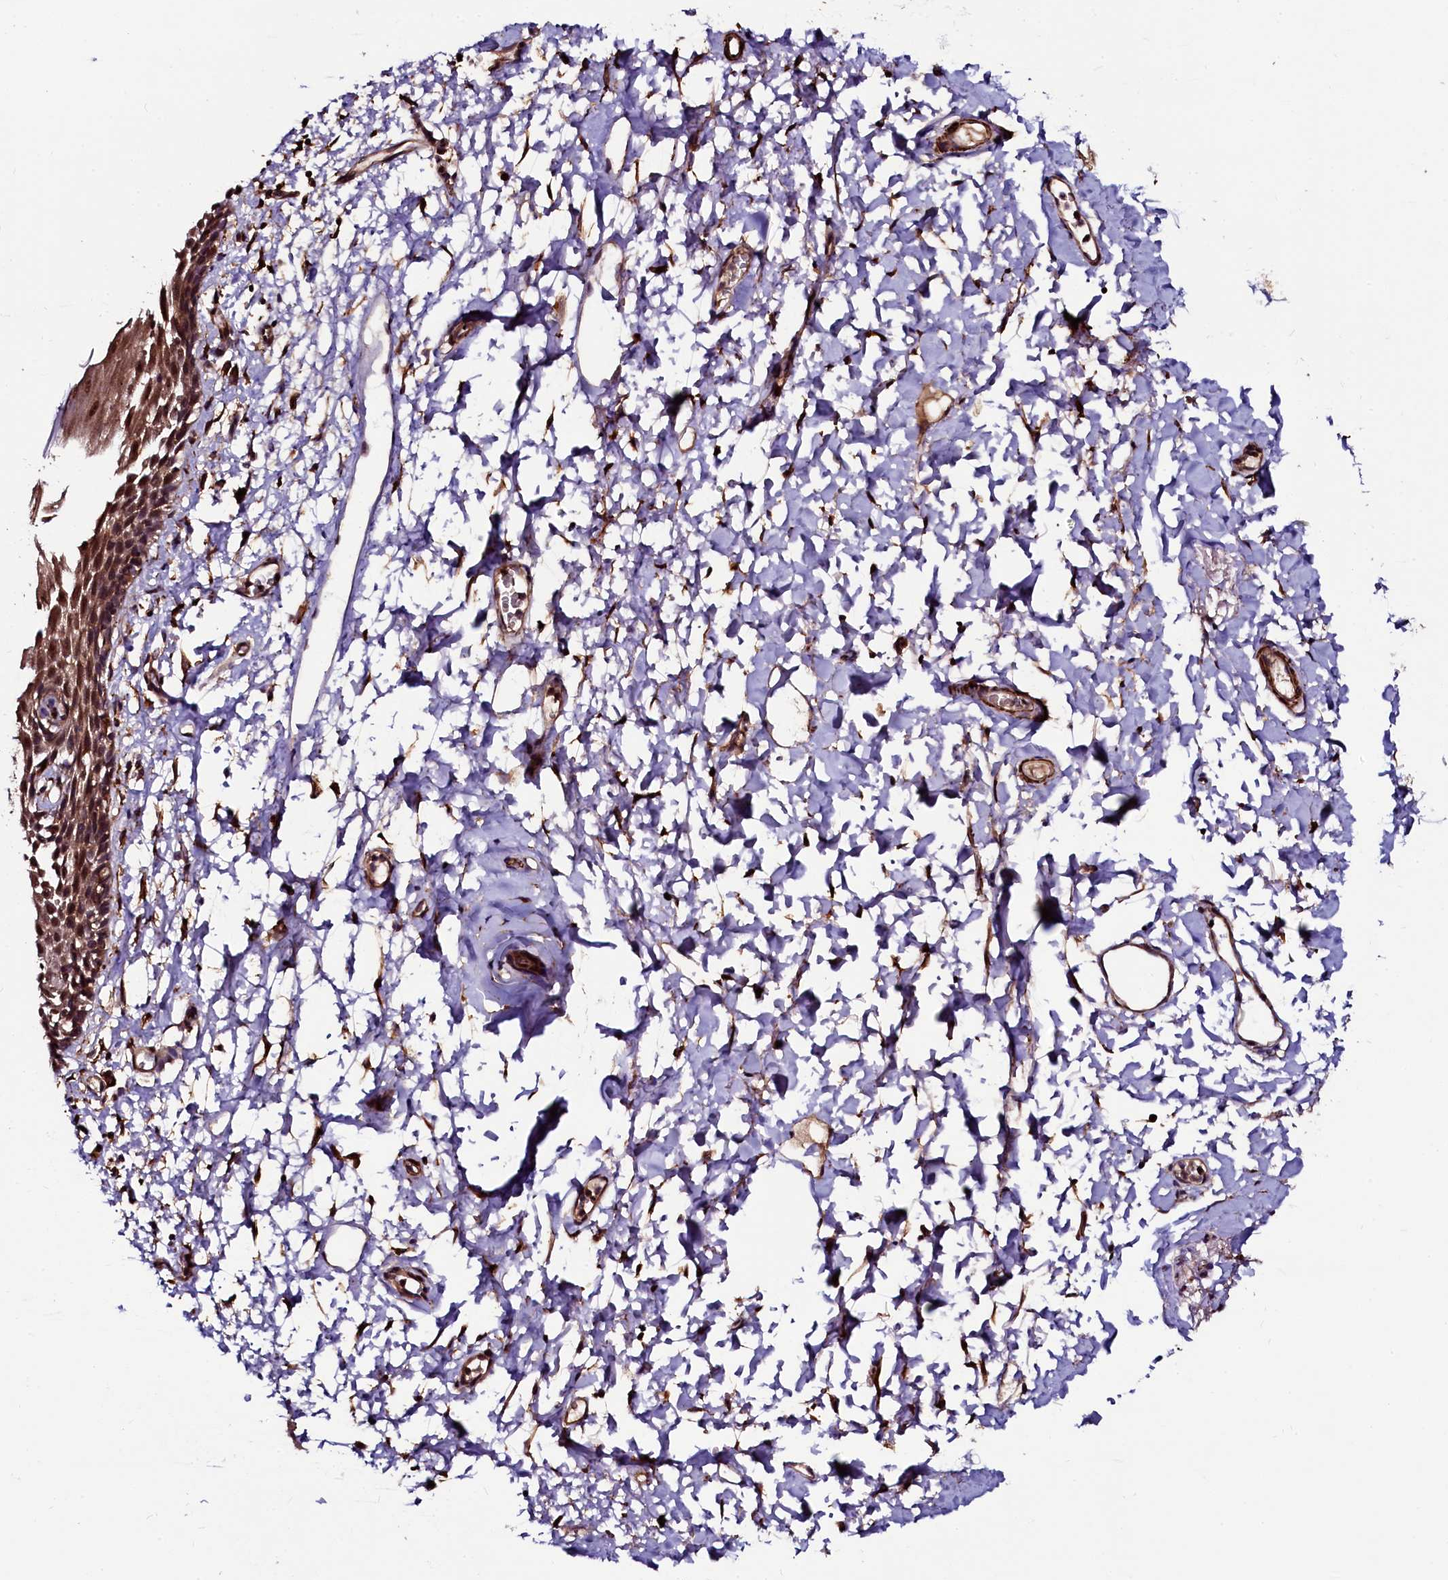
{"staining": {"intensity": "moderate", "quantity": ">75%", "location": "cytoplasmic/membranous,nuclear"}, "tissue": "skin", "cell_type": "Epidermal cells", "image_type": "normal", "snomed": [{"axis": "morphology", "description": "Normal tissue, NOS"}, {"axis": "topography", "description": "Vulva"}], "caption": "Immunohistochemistry of unremarkable skin demonstrates medium levels of moderate cytoplasmic/membranous,nuclear staining in approximately >75% of epidermal cells. The staining was performed using DAB, with brown indicating positive protein expression. Nuclei are stained blue with hematoxylin.", "gene": "N4BP1", "patient": {"sex": "female", "age": 68}}